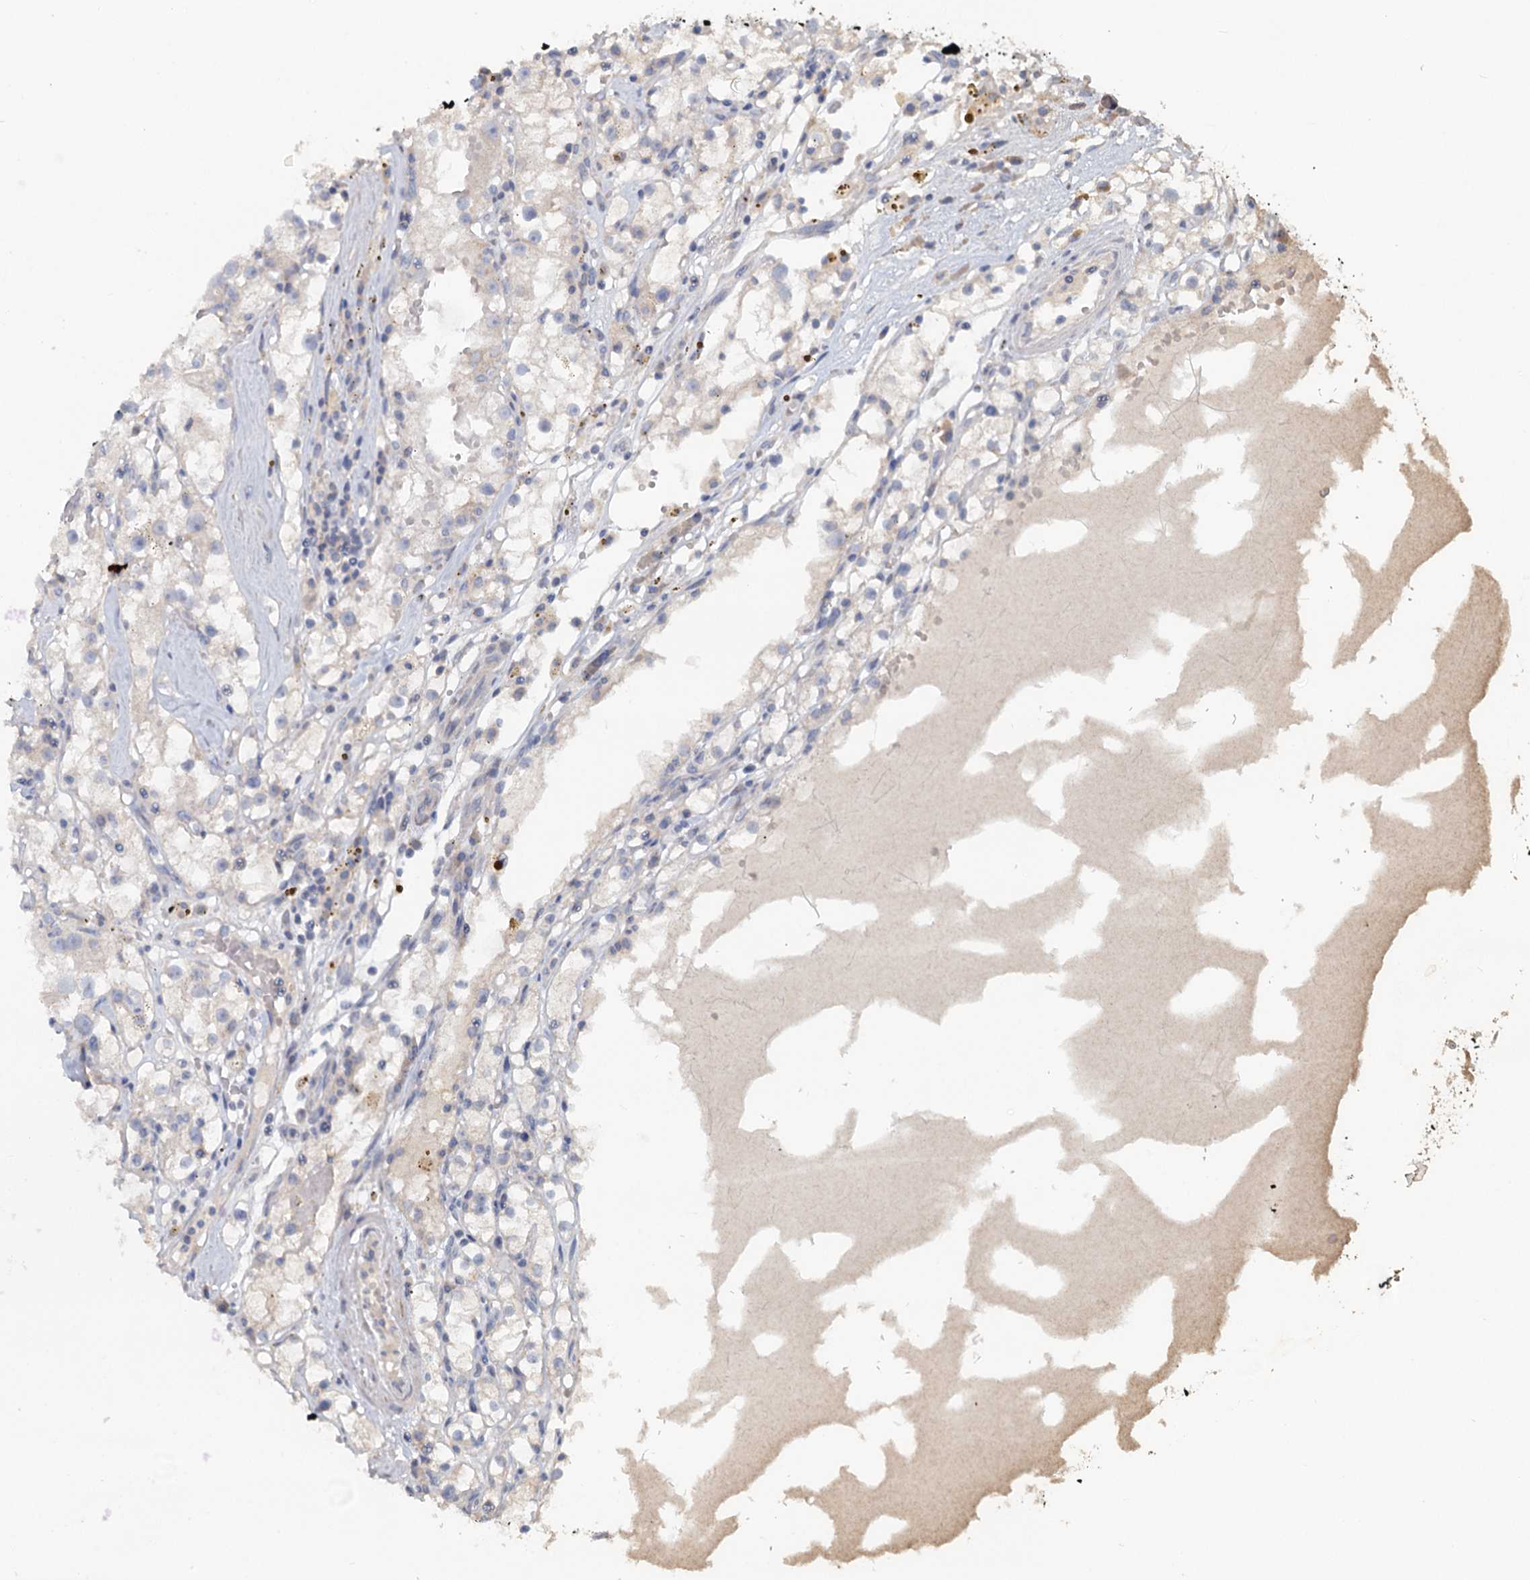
{"staining": {"intensity": "negative", "quantity": "none", "location": "none"}, "tissue": "renal cancer", "cell_type": "Tumor cells", "image_type": "cancer", "snomed": [{"axis": "morphology", "description": "Adenocarcinoma, NOS"}, {"axis": "topography", "description": "Kidney"}], "caption": "DAB immunohistochemical staining of adenocarcinoma (renal) displays no significant positivity in tumor cells.", "gene": "FUNDC1", "patient": {"sex": "male", "age": 56}}